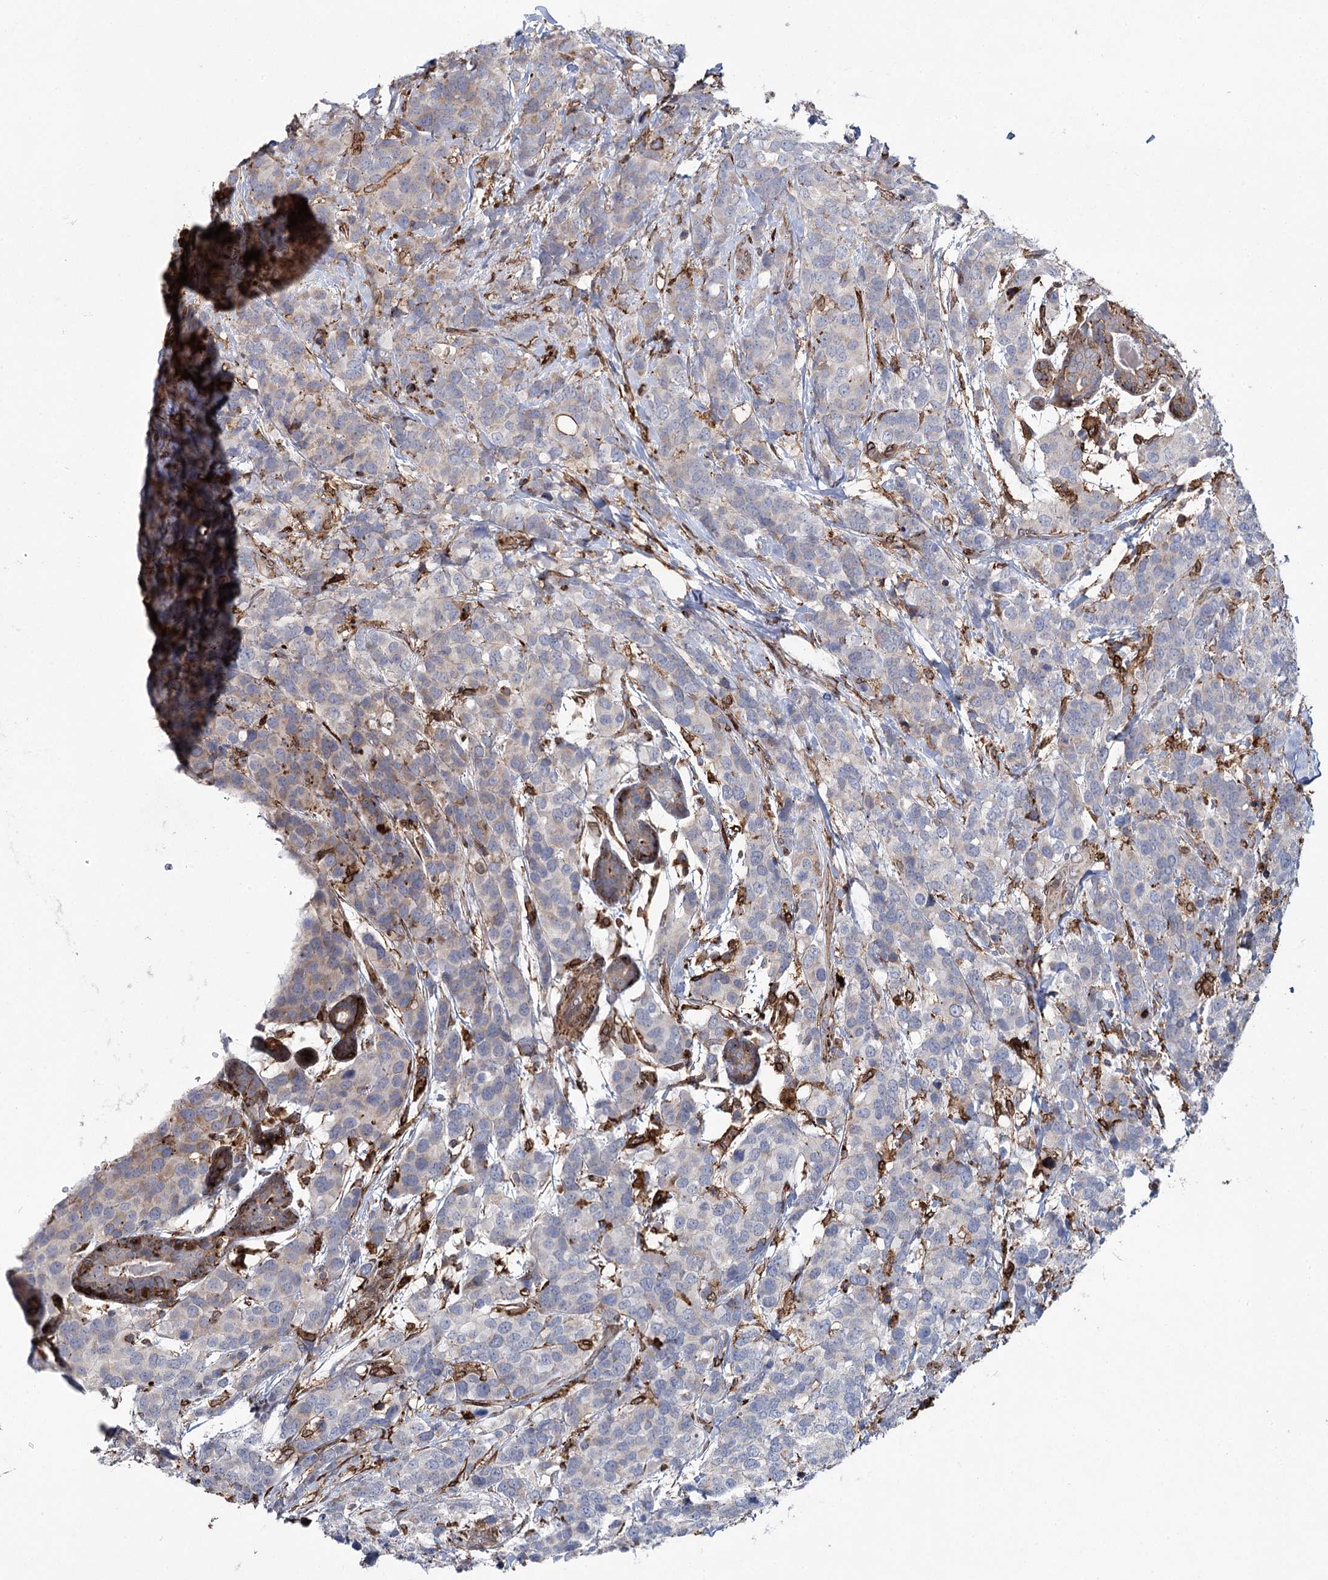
{"staining": {"intensity": "negative", "quantity": "none", "location": "none"}, "tissue": "breast cancer", "cell_type": "Tumor cells", "image_type": "cancer", "snomed": [{"axis": "morphology", "description": "Lobular carcinoma"}, {"axis": "topography", "description": "Breast"}], "caption": "The immunohistochemistry (IHC) micrograph has no significant positivity in tumor cells of breast cancer (lobular carcinoma) tissue.", "gene": "DCUN1D4", "patient": {"sex": "female", "age": 59}}